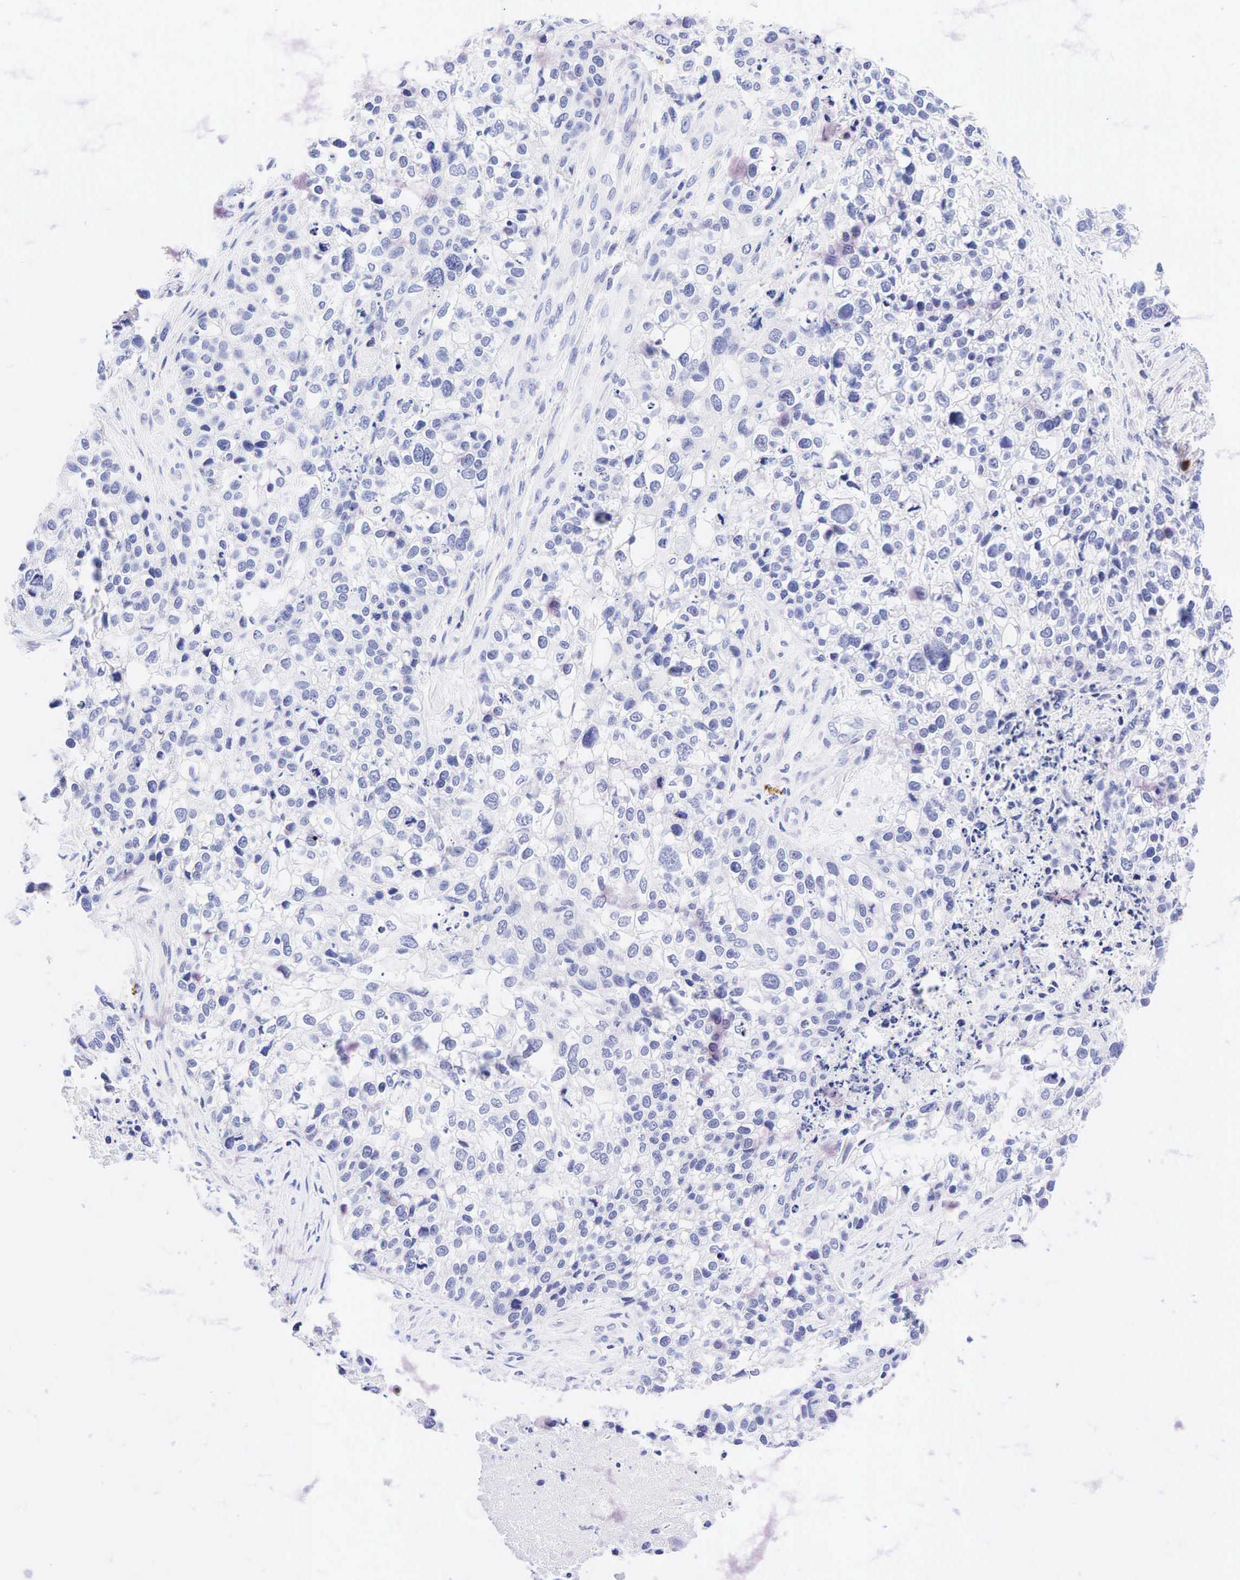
{"staining": {"intensity": "negative", "quantity": "none", "location": "none"}, "tissue": "lung cancer", "cell_type": "Tumor cells", "image_type": "cancer", "snomed": [{"axis": "morphology", "description": "Squamous cell carcinoma, NOS"}, {"axis": "topography", "description": "Lymph node"}, {"axis": "topography", "description": "Lung"}], "caption": "DAB (3,3'-diaminobenzidine) immunohistochemical staining of lung cancer demonstrates no significant positivity in tumor cells.", "gene": "CD8A", "patient": {"sex": "male", "age": 74}}